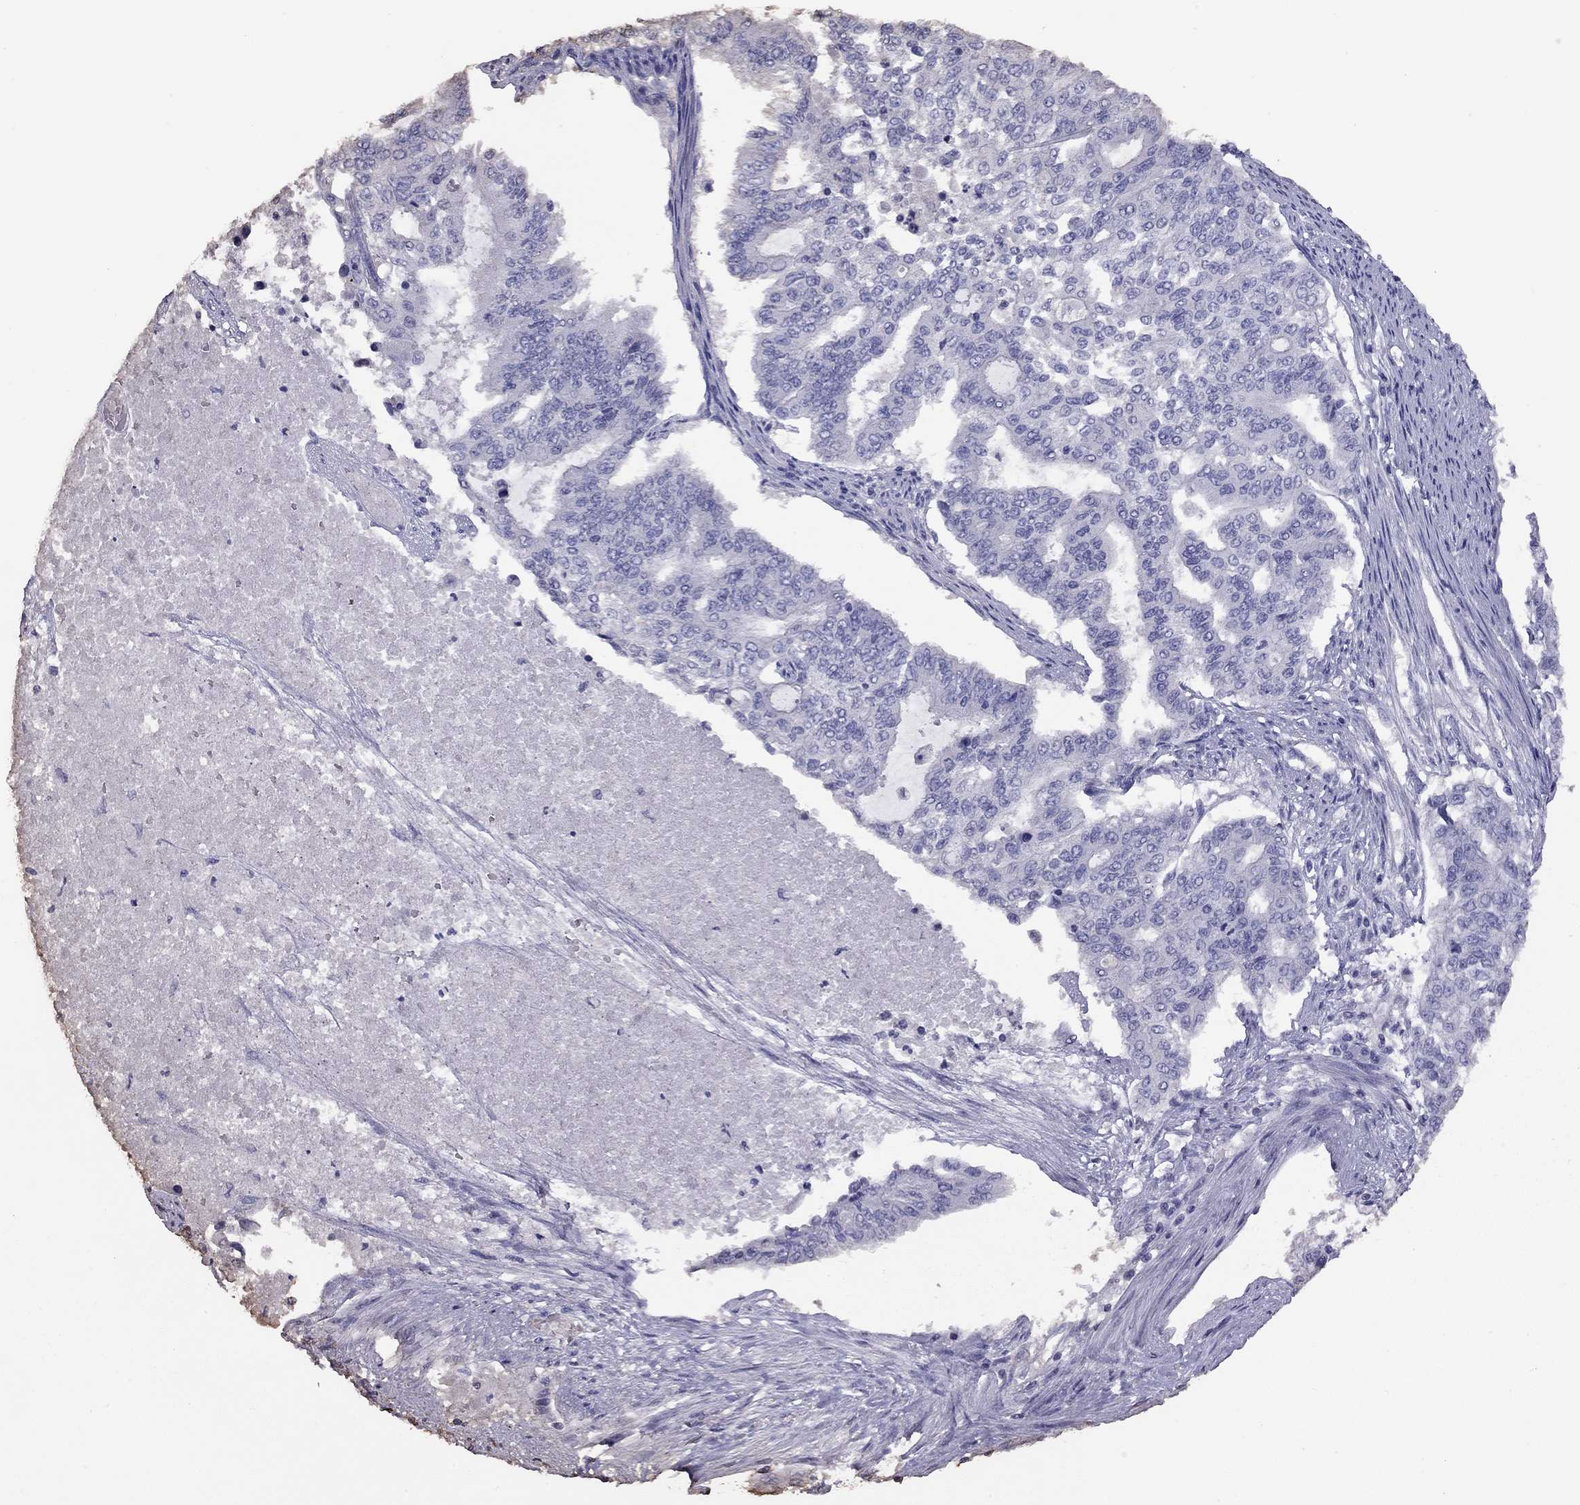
{"staining": {"intensity": "negative", "quantity": "none", "location": "none"}, "tissue": "endometrial cancer", "cell_type": "Tumor cells", "image_type": "cancer", "snomed": [{"axis": "morphology", "description": "Adenocarcinoma, NOS"}, {"axis": "topography", "description": "Uterus"}], "caption": "A high-resolution image shows immunohistochemistry staining of endometrial cancer (adenocarcinoma), which displays no significant staining in tumor cells.", "gene": "SUN3", "patient": {"sex": "female", "age": 59}}